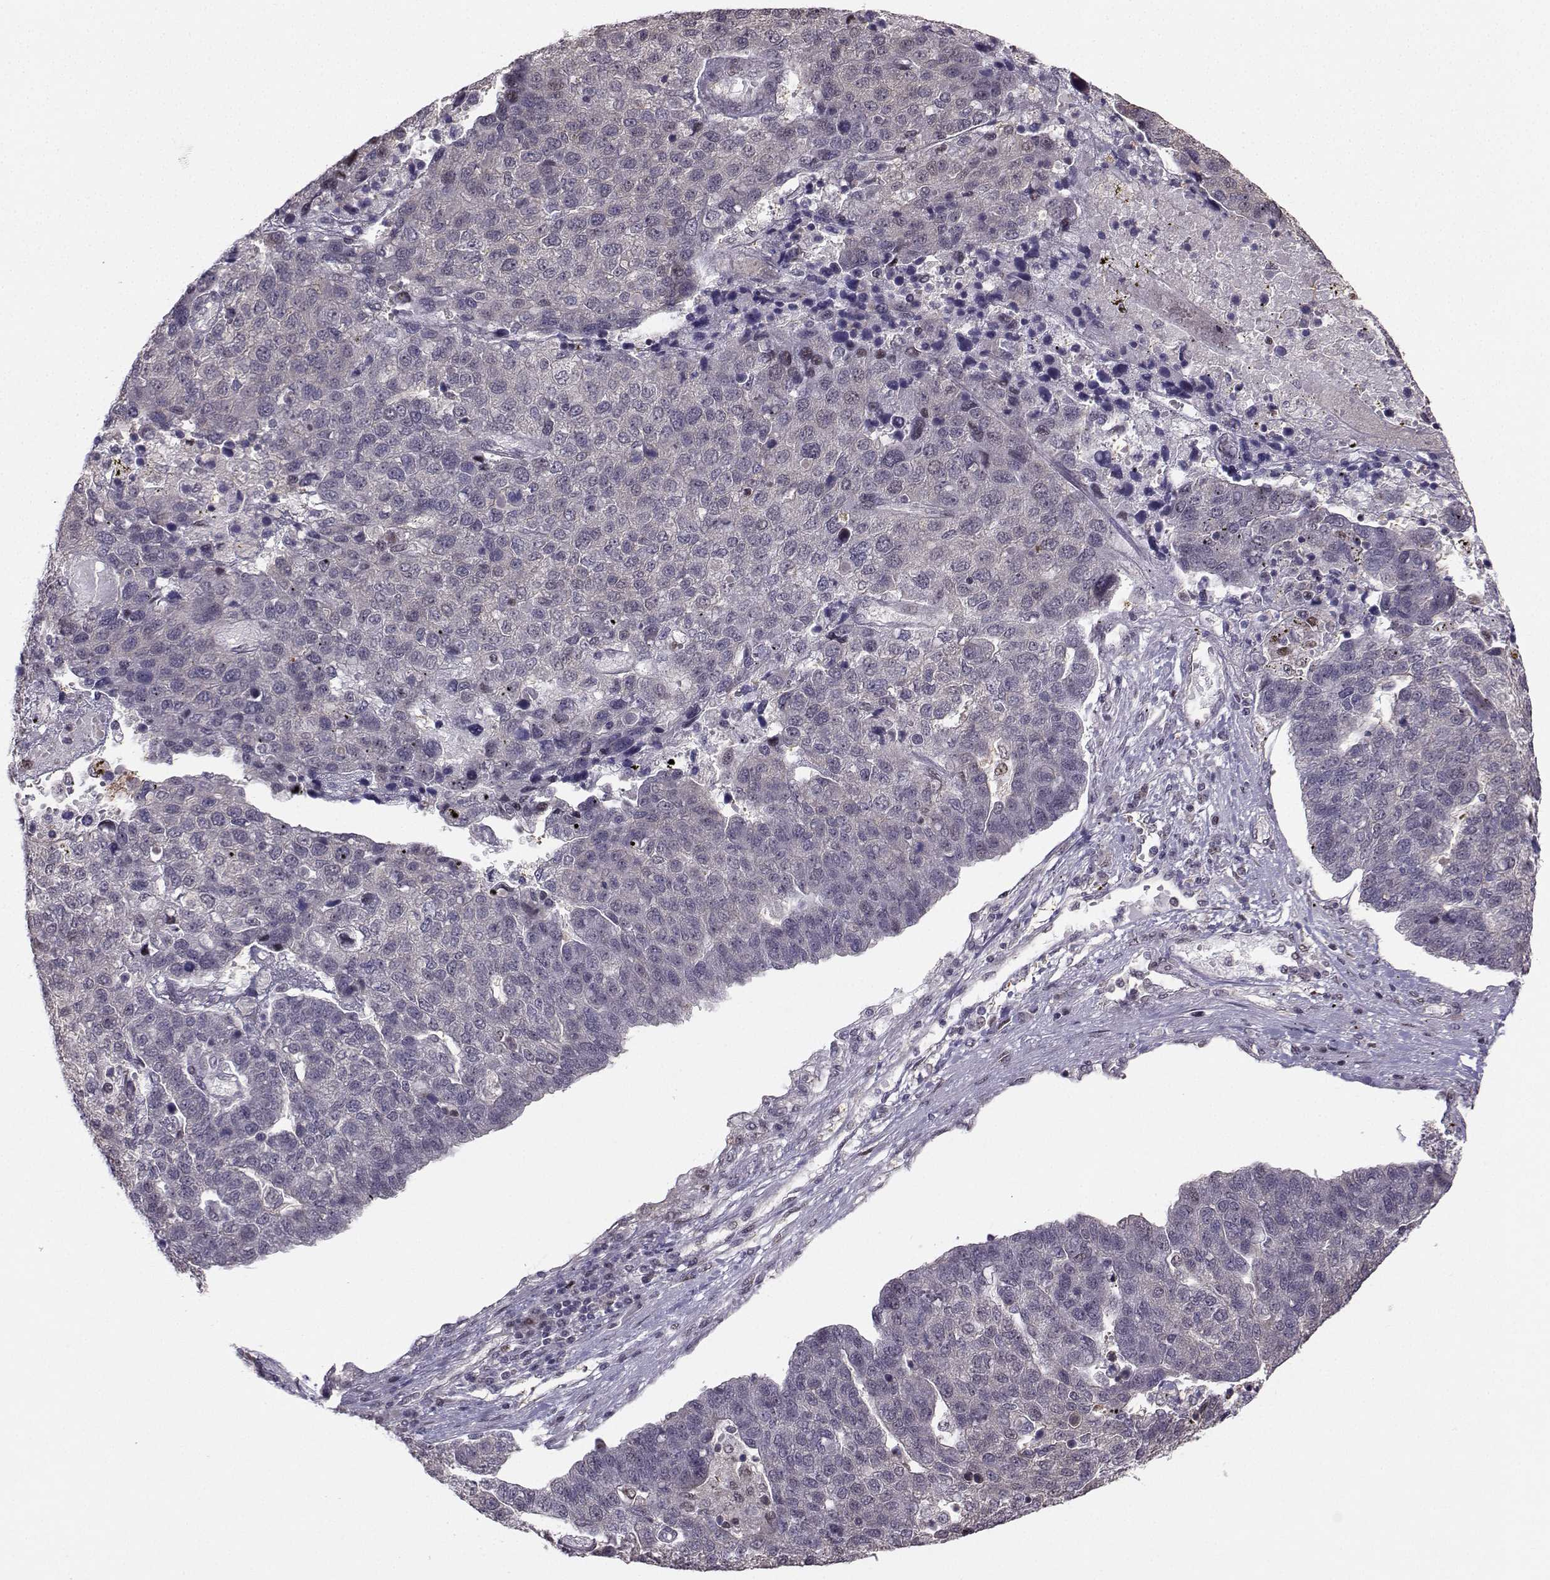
{"staining": {"intensity": "negative", "quantity": "none", "location": "none"}, "tissue": "pancreatic cancer", "cell_type": "Tumor cells", "image_type": "cancer", "snomed": [{"axis": "morphology", "description": "Adenocarcinoma, NOS"}, {"axis": "topography", "description": "Pancreas"}], "caption": "This is a image of IHC staining of pancreatic cancer, which shows no positivity in tumor cells.", "gene": "PKP2", "patient": {"sex": "female", "age": 61}}